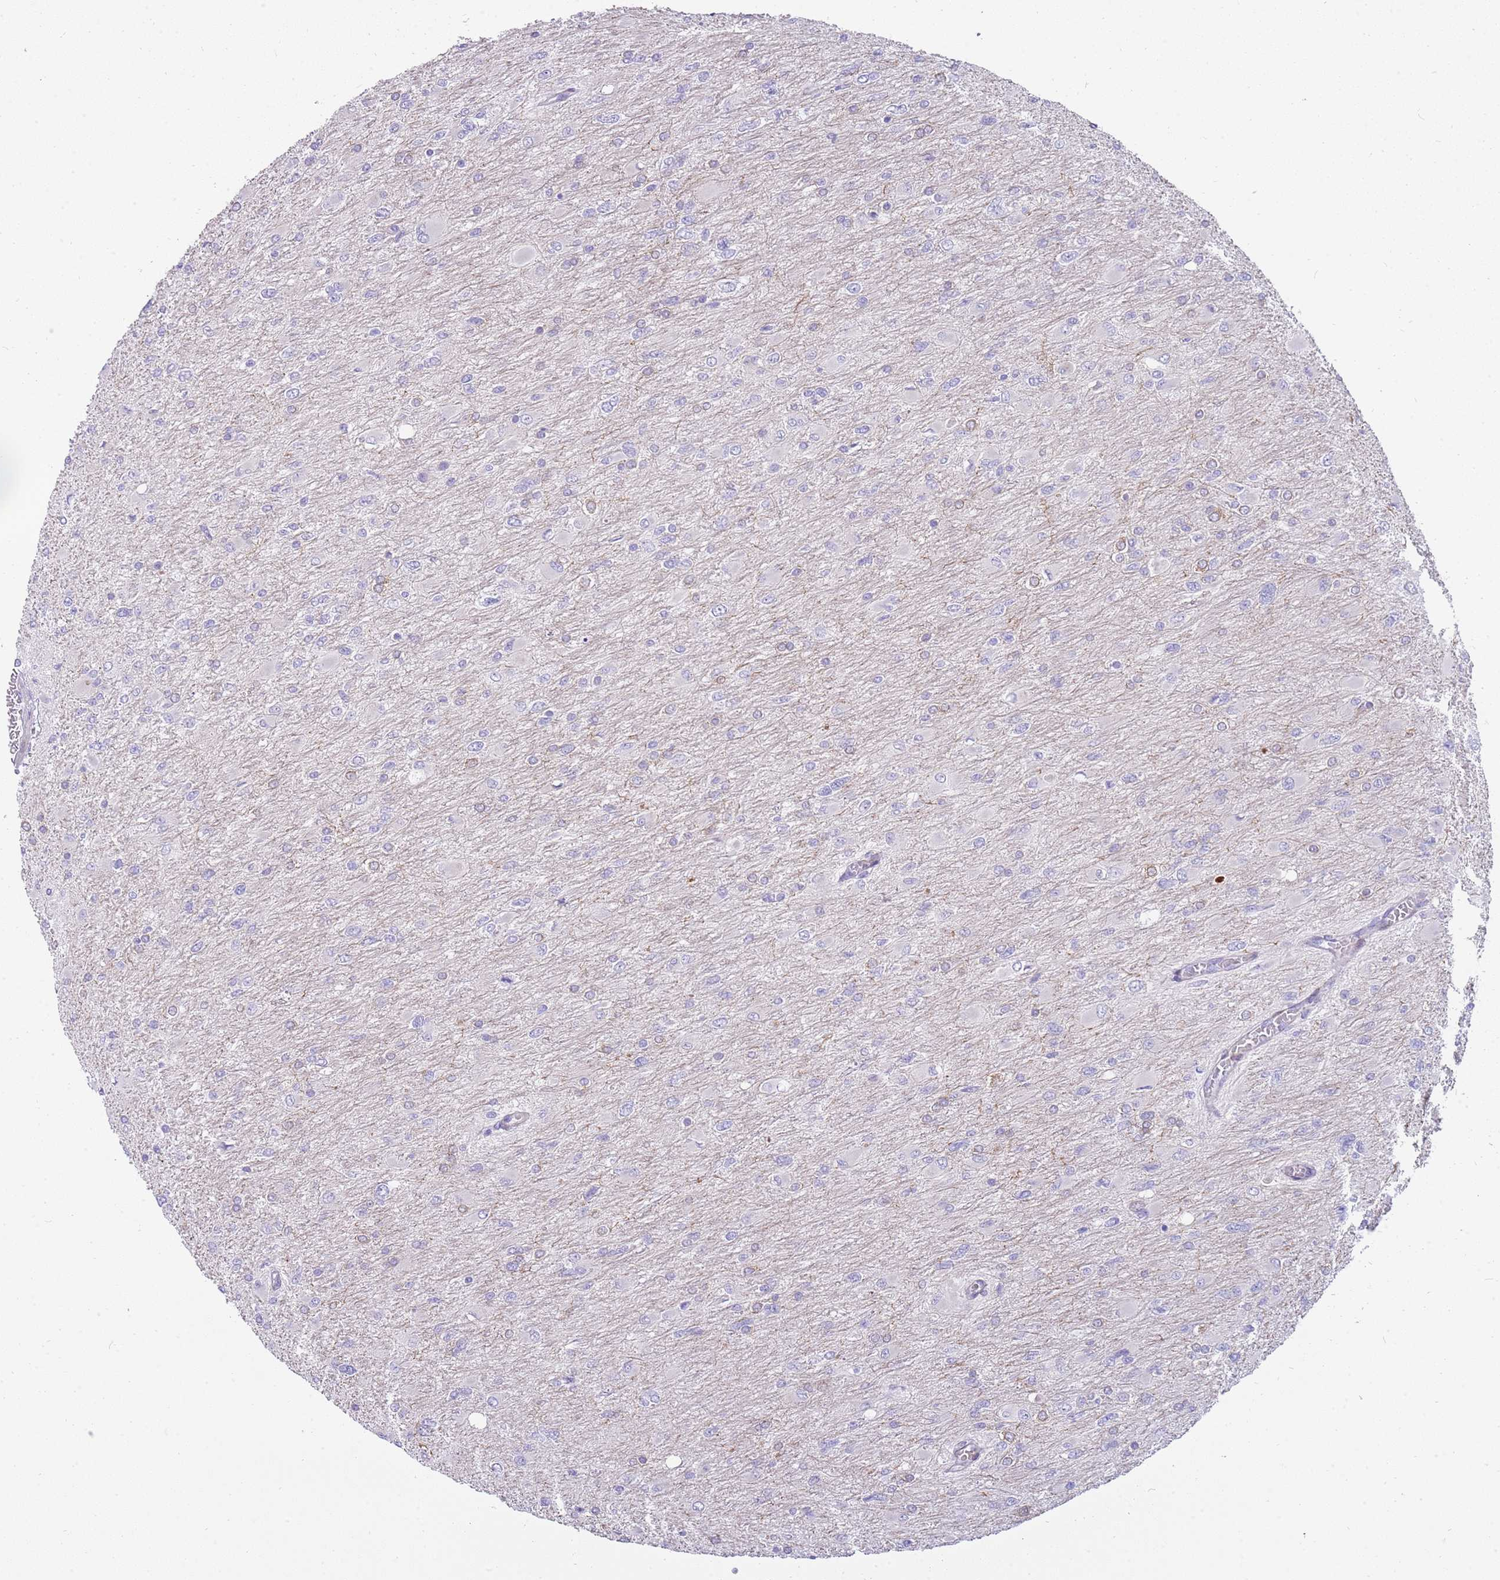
{"staining": {"intensity": "negative", "quantity": "none", "location": "none"}, "tissue": "glioma", "cell_type": "Tumor cells", "image_type": "cancer", "snomed": [{"axis": "morphology", "description": "Glioma, malignant, High grade"}, {"axis": "topography", "description": "Cerebral cortex"}], "caption": "IHC of human malignant glioma (high-grade) shows no positivity in tumor cells.", "gene": "DIPK1C", "patient": {"sex": "female", "age": 36}}